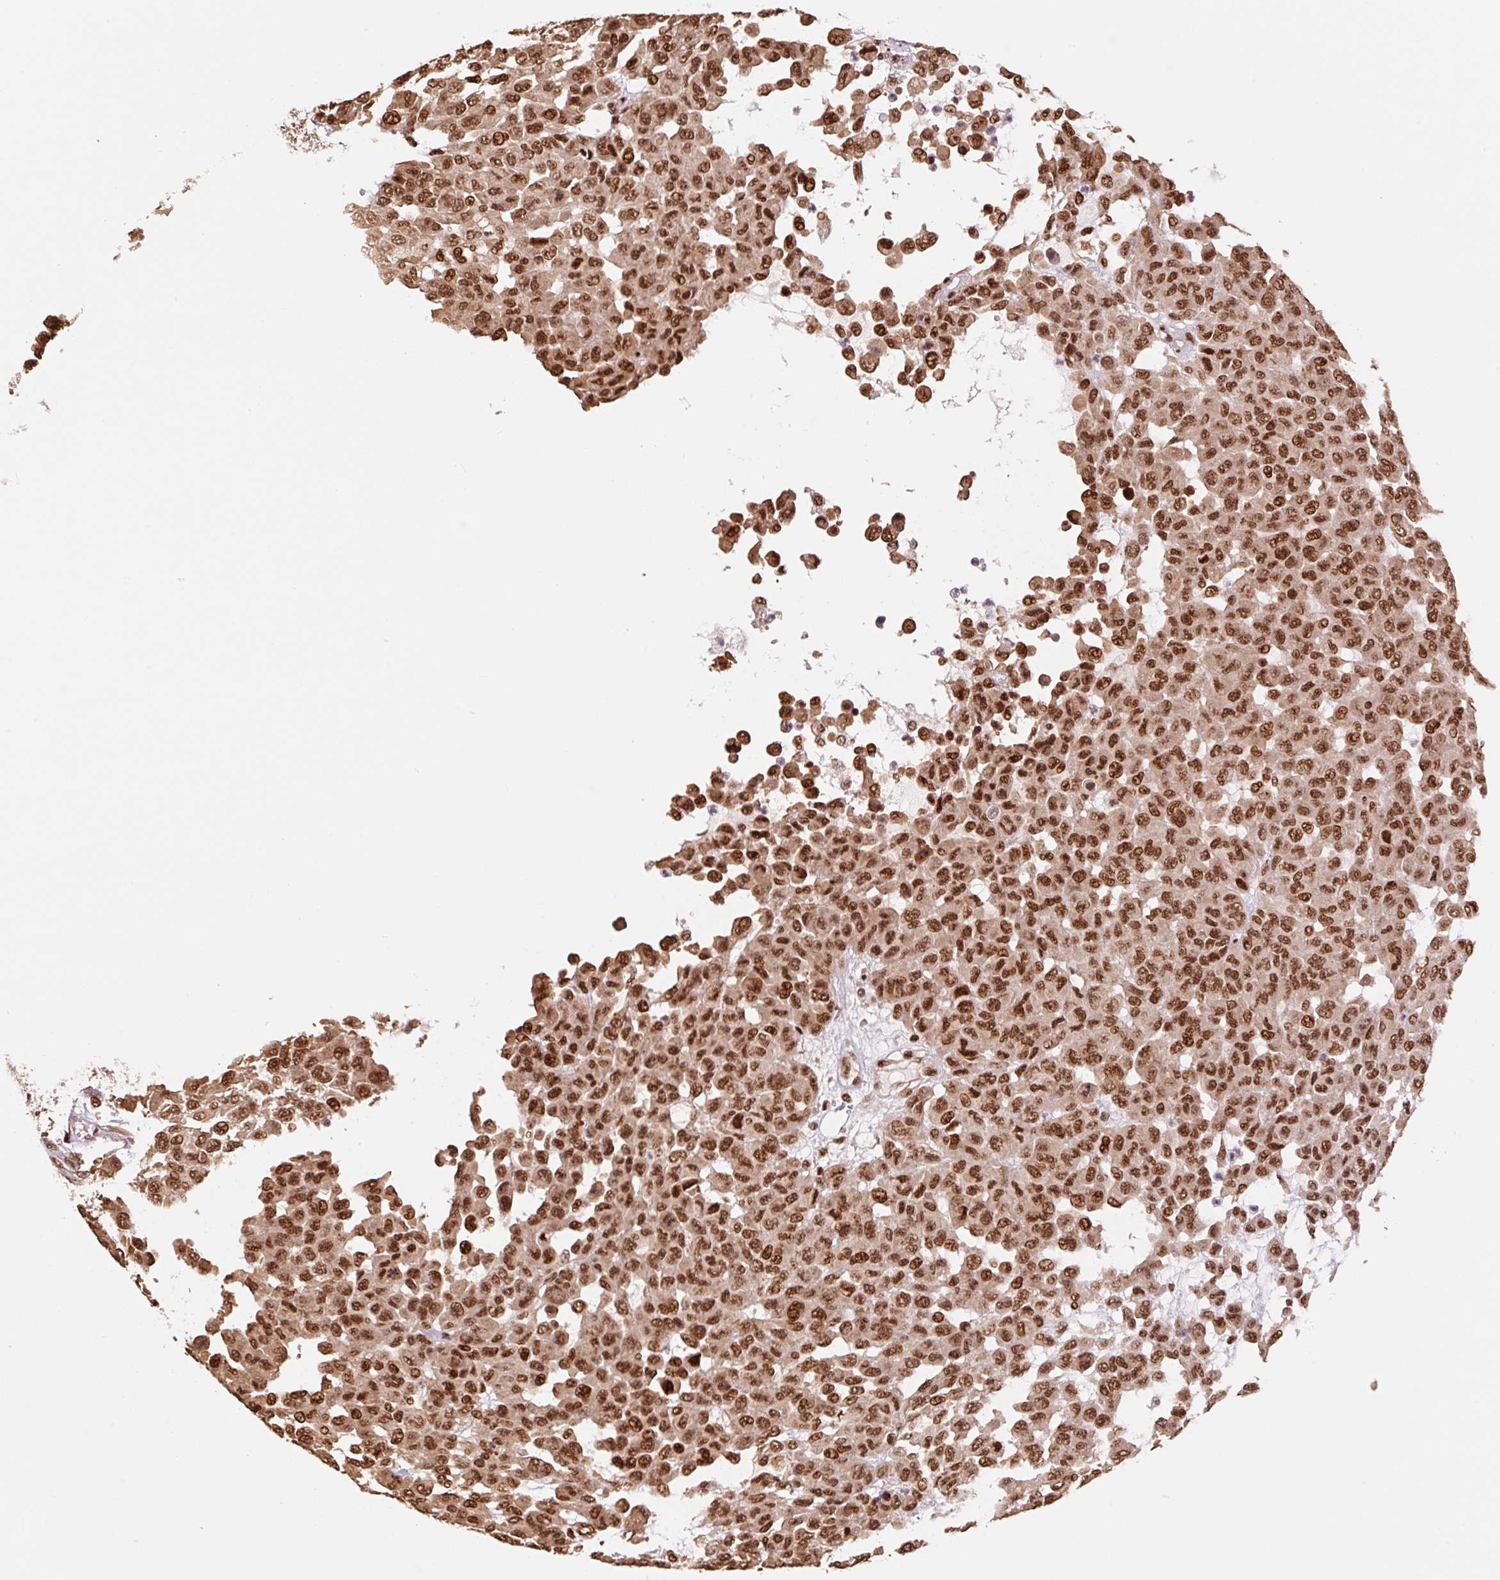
{"staining": {"intensity": "strong", "quantity": ">75%", "location": "nuclear"}, "tissue": "melanoma", "cell_type": "Tumor cells", "image_type": "cancer", "snomed": [{"axis": "morphology", "description": "Malignant melanoma, NOS"}, {"axis": "topography", "description": "Skin"}], "caption": "Strong nuclear expression is seen in approximately >75% of tumor cells in melanoma. (DAB IHC, brown staining for protein, blue staining for nuclei).", "gene": "INTS8", "patient": {"sex": "male", "age": 62}}